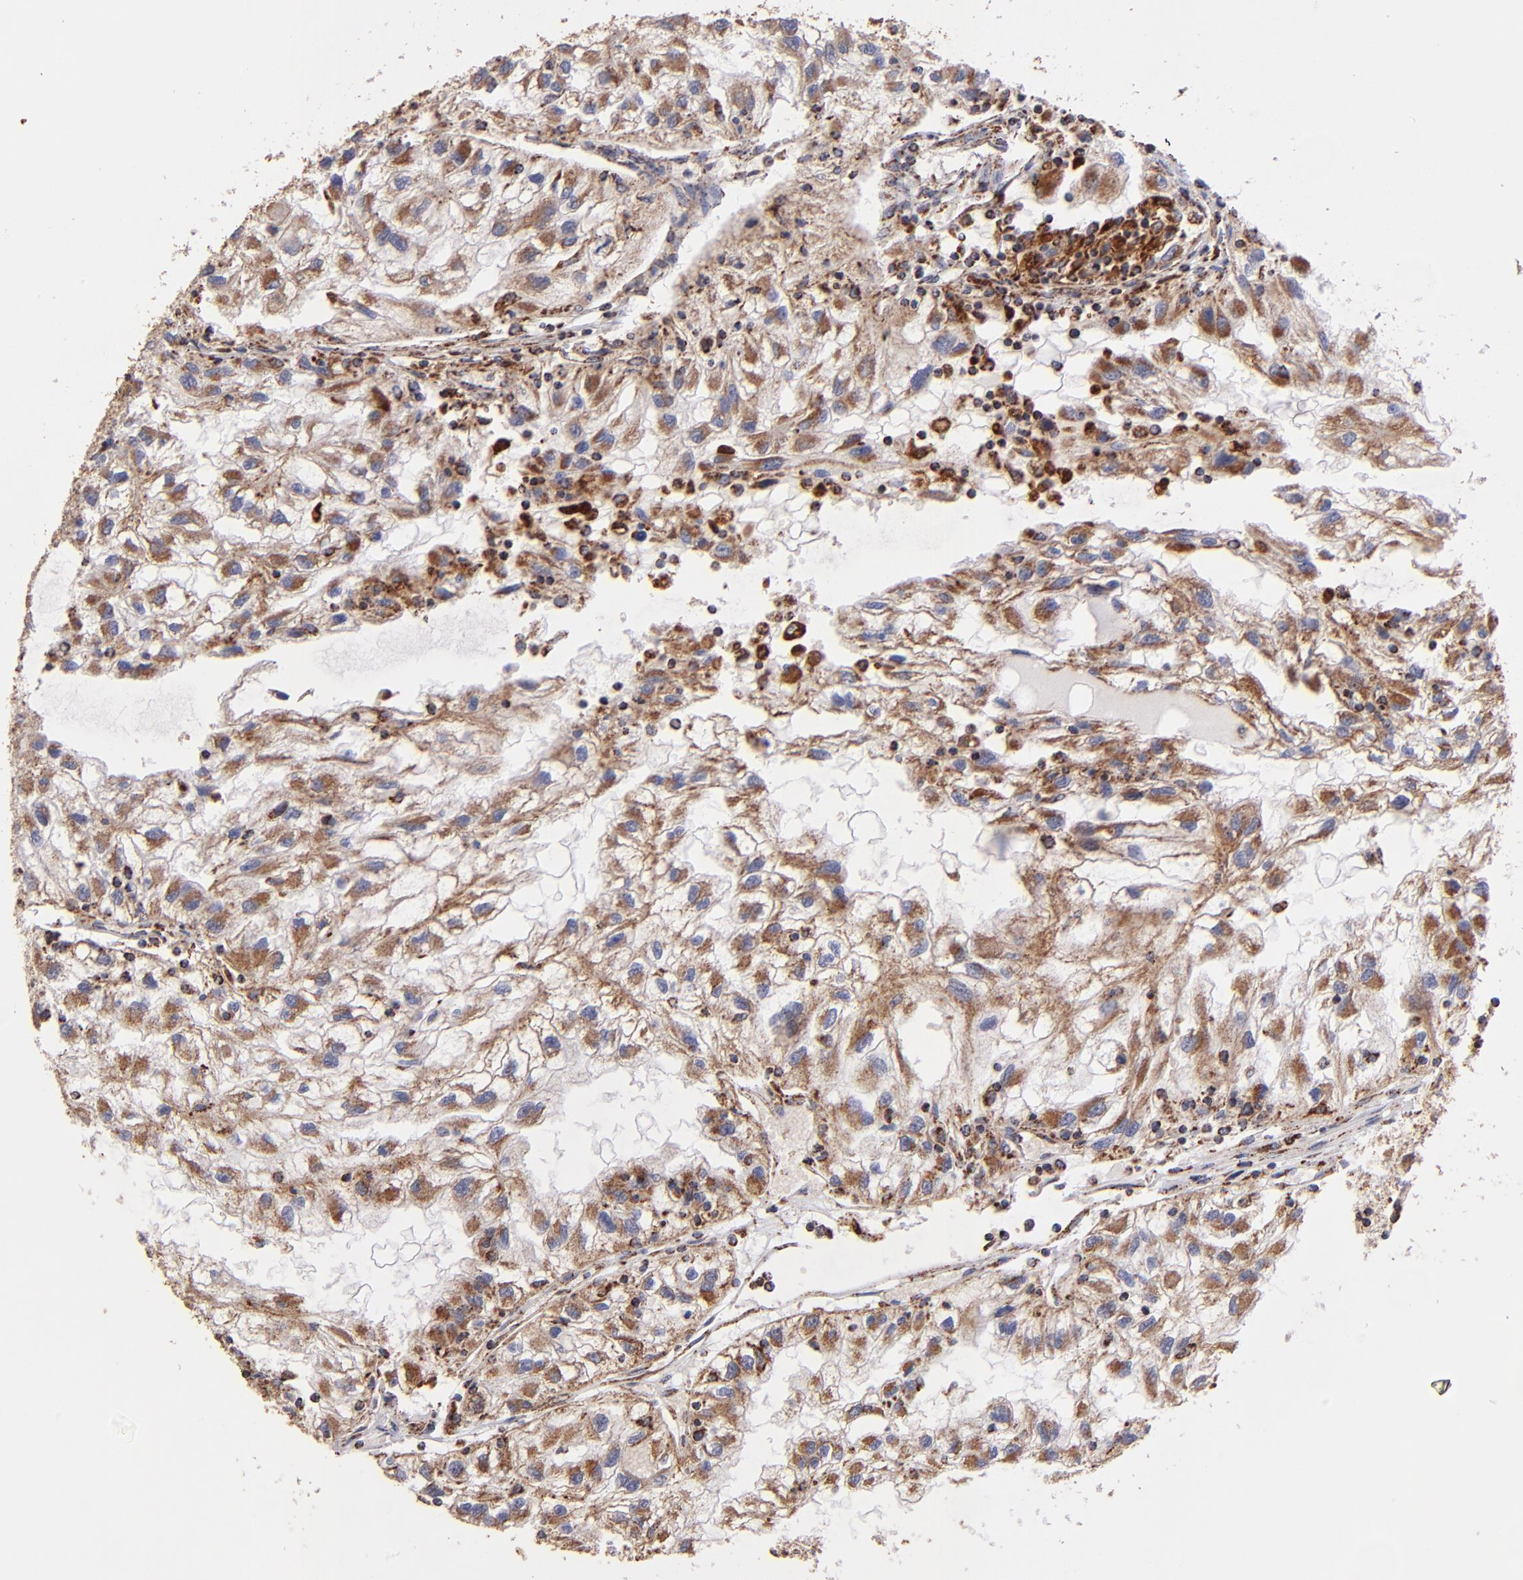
{"staining": {"intensity": "moderate", "quantity": ">75%", "location": "cytoplasmic/membranous"}, "tissue": "renal cancer", "cell_type": "Tumor cells", "image_type": "cancer", "snomed": [{"axis": "morphology", "description": "Normal tissue, NOS"}, {"axis": "morphology", "description": "Adenocarcinoma, NOS"}, {"axis": "topography", "description": "Kidney"}], "caption": "Adenocarcinoma (renal) was stained to show a protein in brown. There is medium levels of moderate cytoplasmic/membranous positivity in approximately >75% of tumor cells.", "gene": "DLST", "patient": {"sex": "male", "age": 71}}